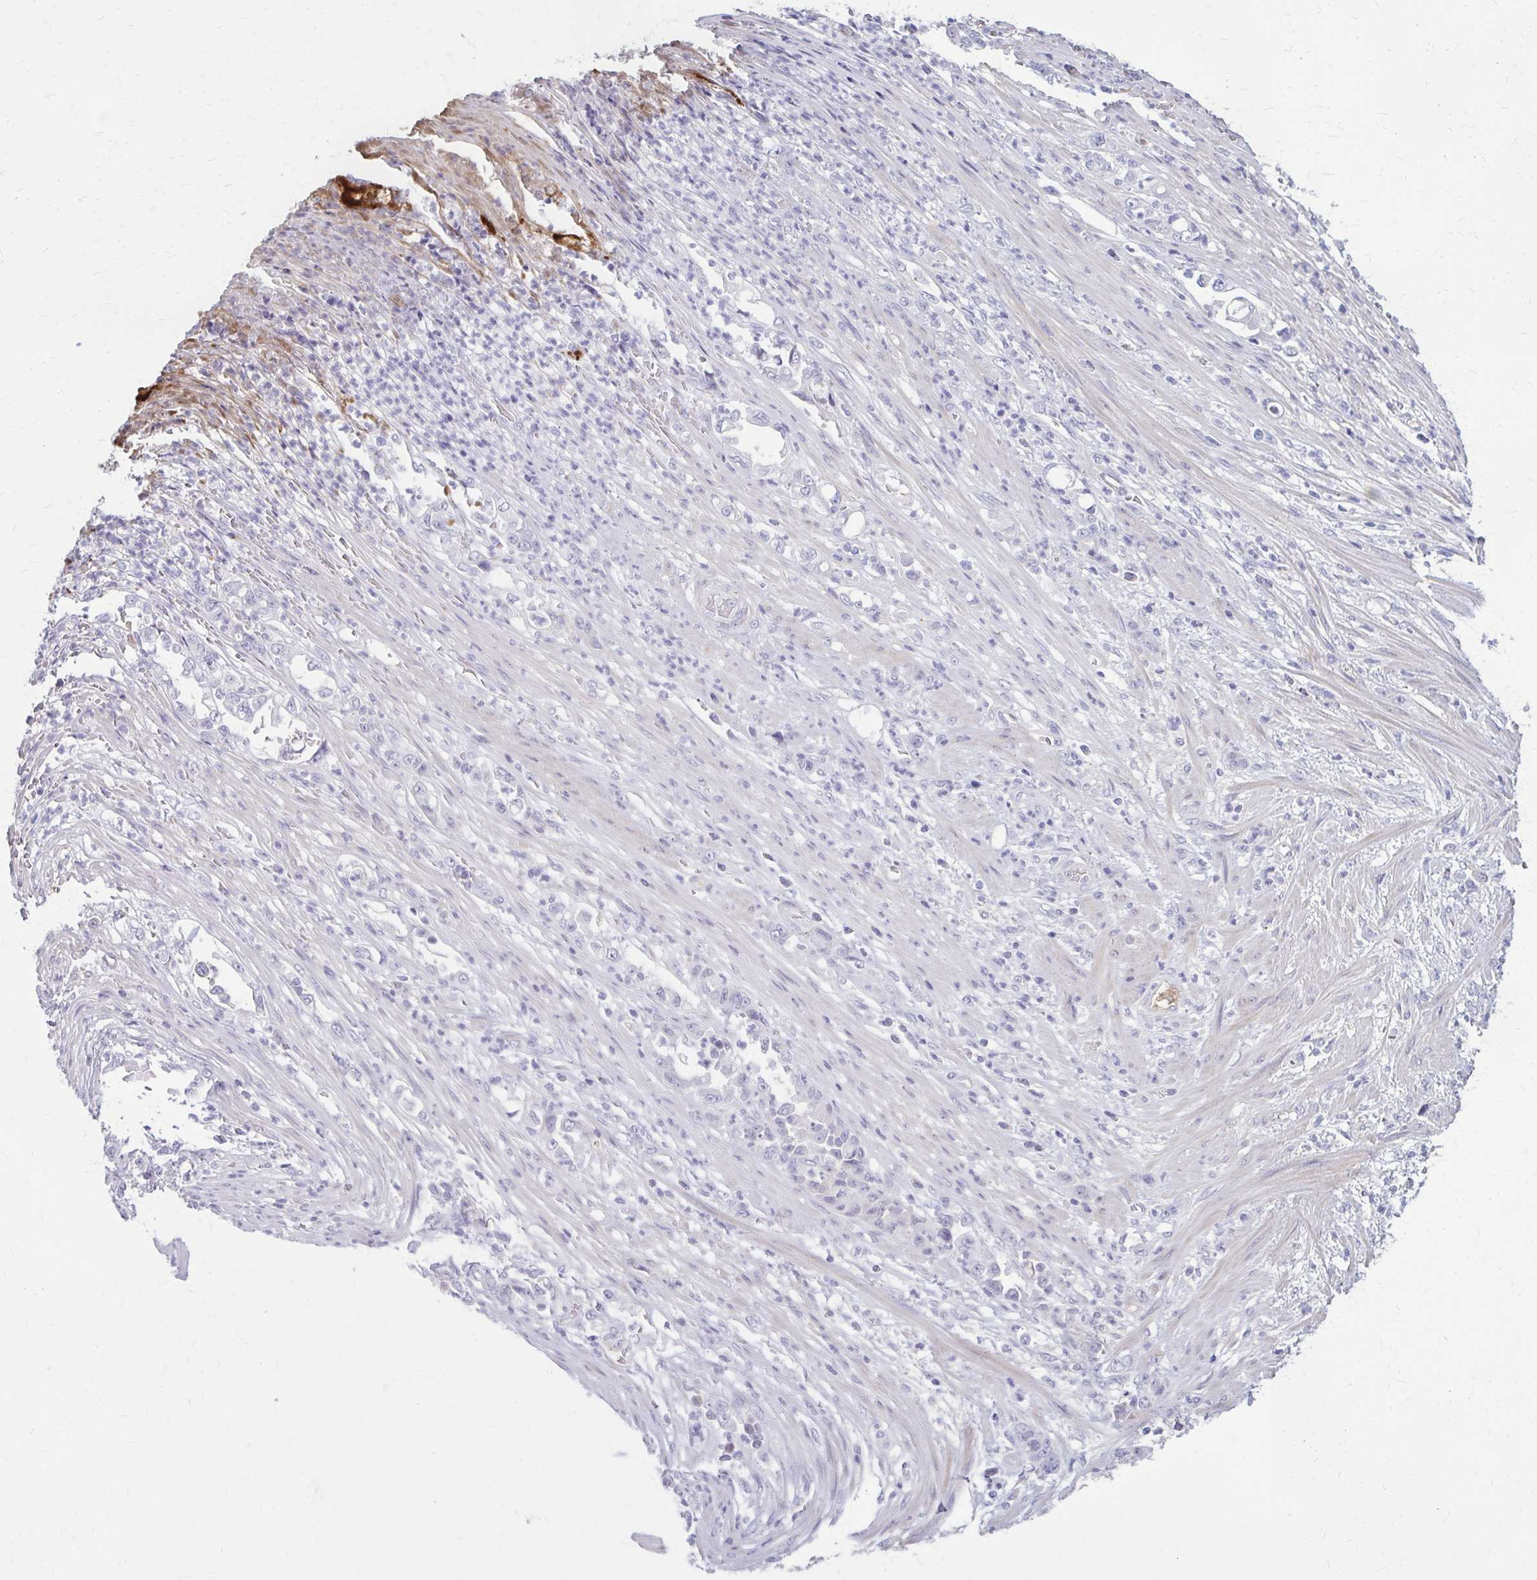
{"staining": {"intensity": "negative", "quantity": "none", "location": "none"}, "tissue": "stomach cancer", "cell_type": "Tumor cells", "image_type": "cancer", "snomed": [{"axis": "morphology", "description": "Normal tissue, NOS"}, {"axis": "morphology", "description": "Adenocarcinoma, NOS"}, {"axis": "topography", "description": "Stomach"}], "caption": "High power microscopy histopathology image of an immunohistochemistry (IHC) photomicrograph of stomach cancer, revealing no significant staining in tumor cells.", "gene": "SERPIND1", "patient": {"sex": "female", "age": 79}}